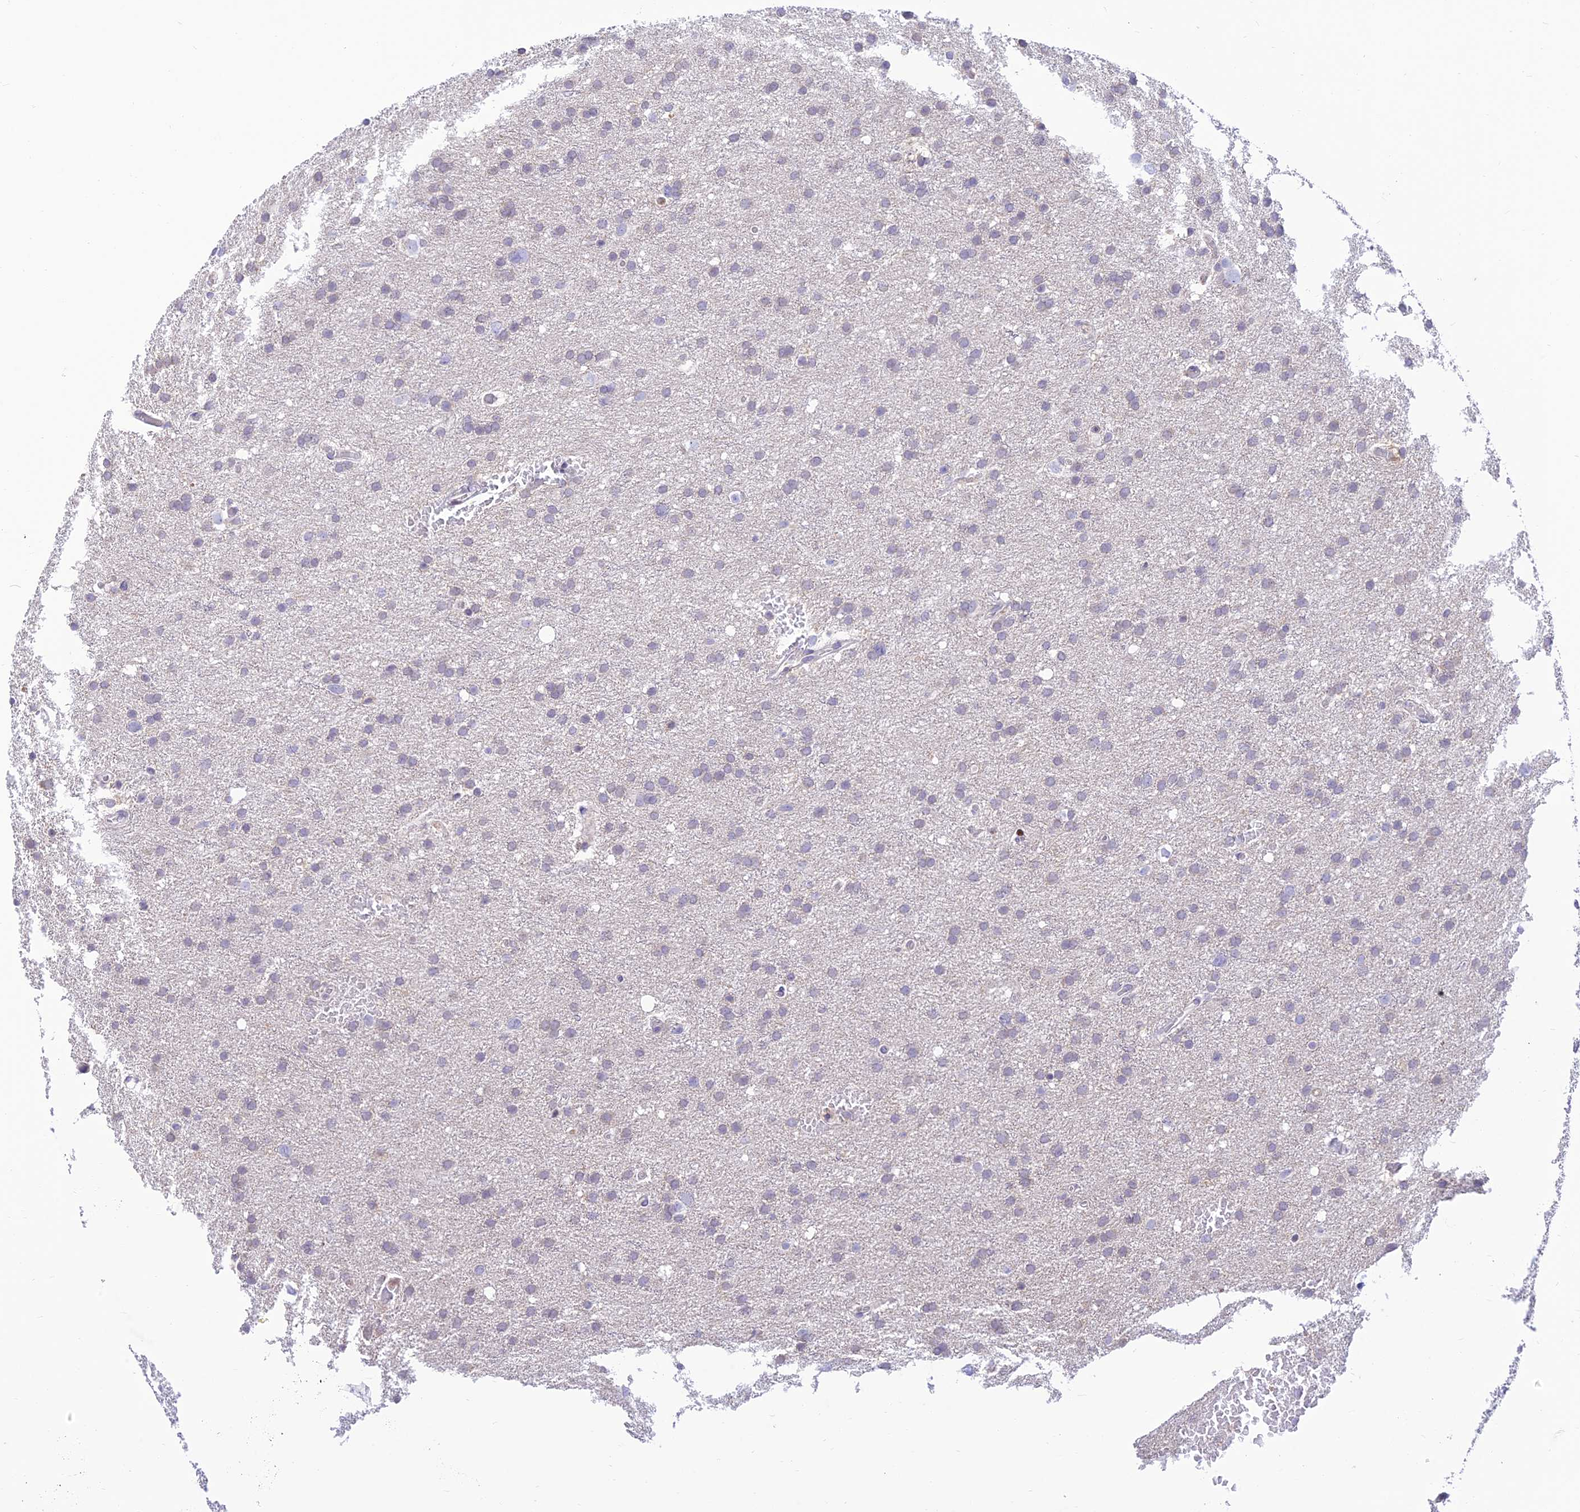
{"staining": {"intensity": "negative", "quantity": "none", "location": "none"}, "tissue": "glioma", "cell_type": "Tumor cells", "image_type": "cancer", "snomed": [{"axis": "morphology", "description": "Glioma, malignant, High grade"}, {"axis": "topography", "description": "Cerebral cortex"}], "caption": "Immunohistochemistry image of human malignant glioma (high-grade) stained for a protein (brown), which displays no staining in tumor cells.", "gene": "FAM186B", "patient": {"sex": "female", "age": 36}}